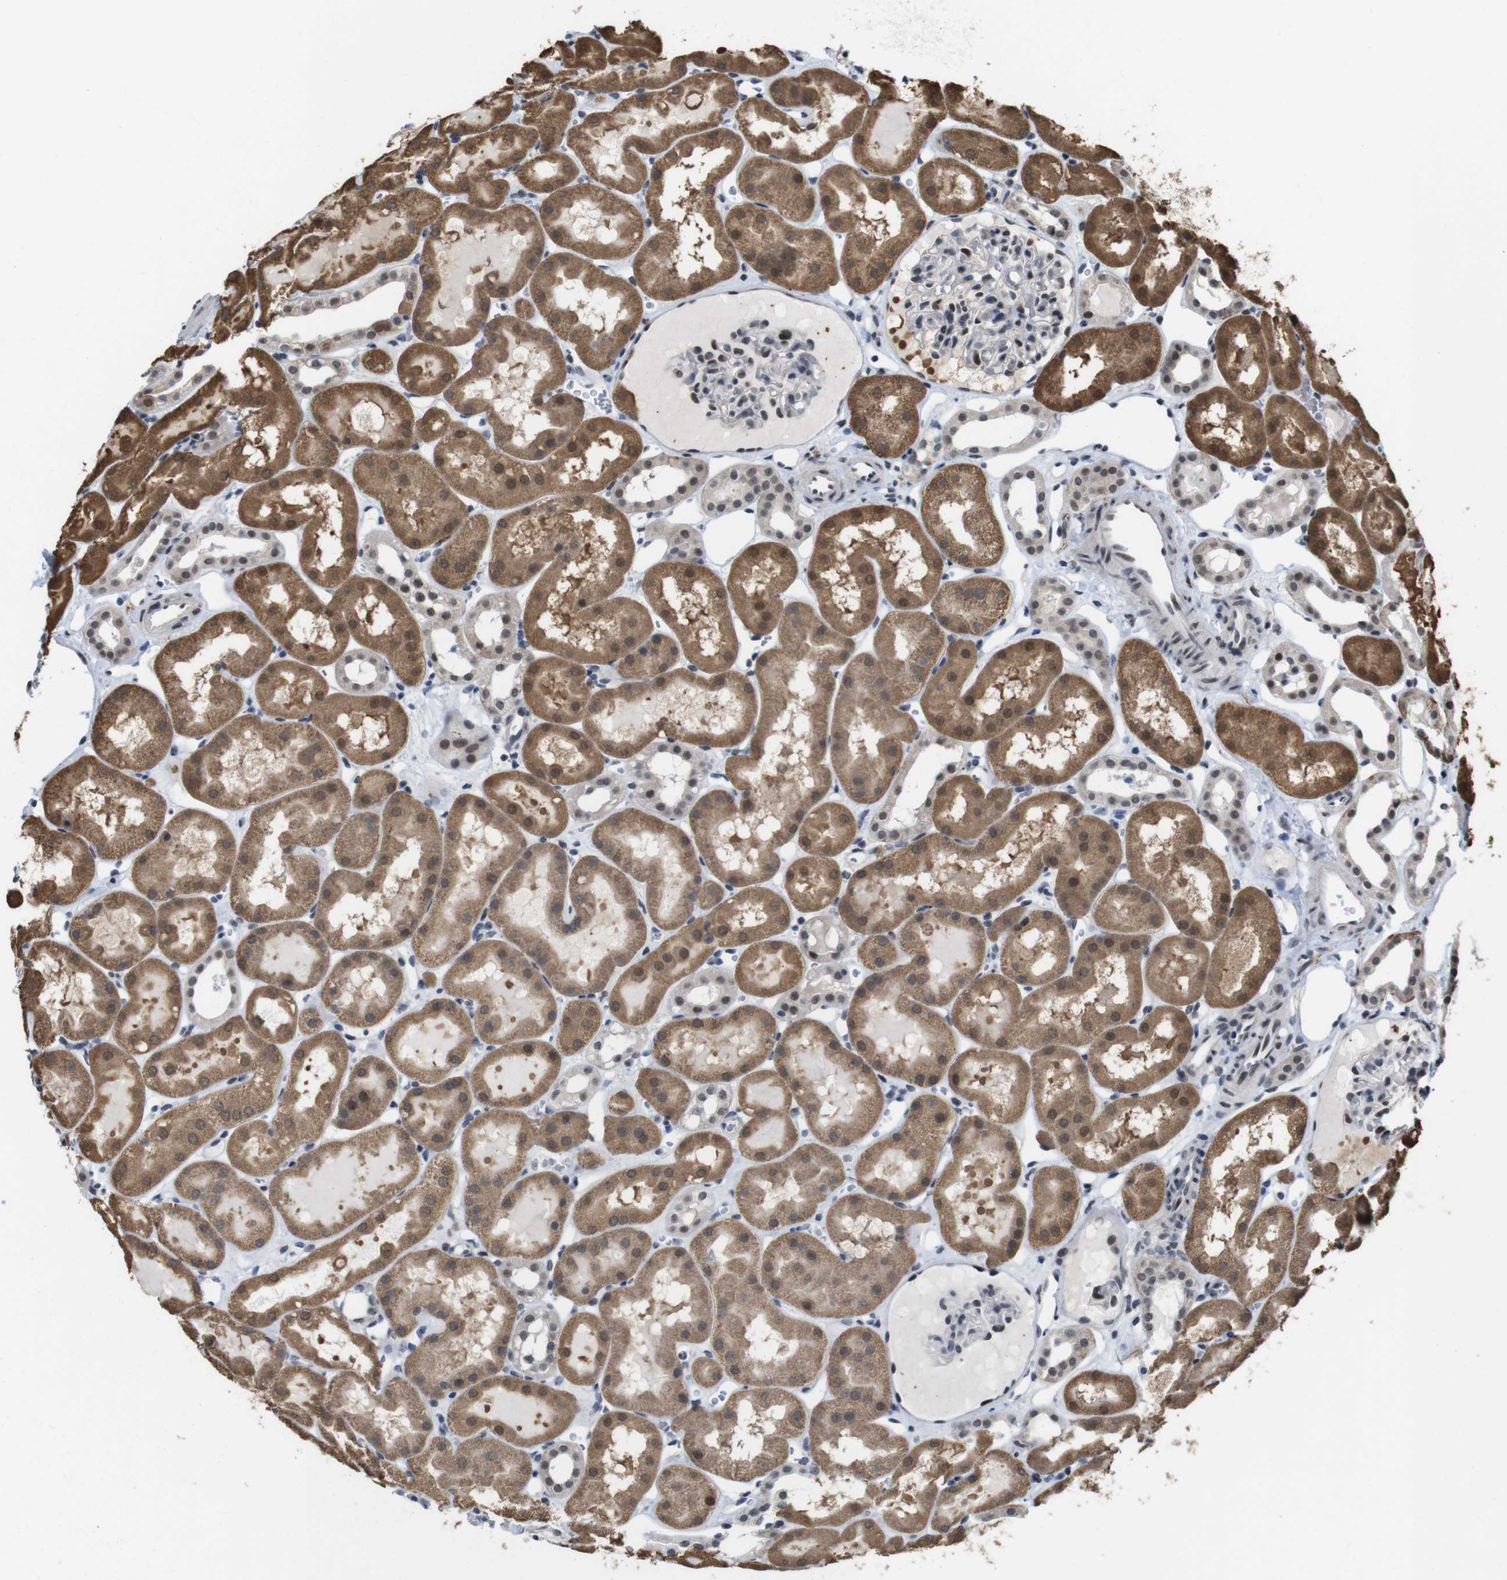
{"staining": {"intensity": "moderate", "quantity": "<25%", "location": "nuclear"}, "tissue": "kidney", "cell_type": "Cells in glomeruli", "image_type": "normal", "snomed": [{"axis": "morphology", "description": "Normal tissue, NOS"}, {"axis": "topography", "description": "Kidney"}, {"axis": "topography", "description": "Urinary bladder"}], "caption": "Immunohistochemistry (IHC) histopathology image of benign kidney: kidney stained using immunohistochemistry (IHC) reveals low levels of moderate protein expression localized specifically in the nuclear of cells in glomeruli, appearing as a nuclear brown color.", "gene": "PNMA8A", "patient": {"sex": "male", "age": 16}}